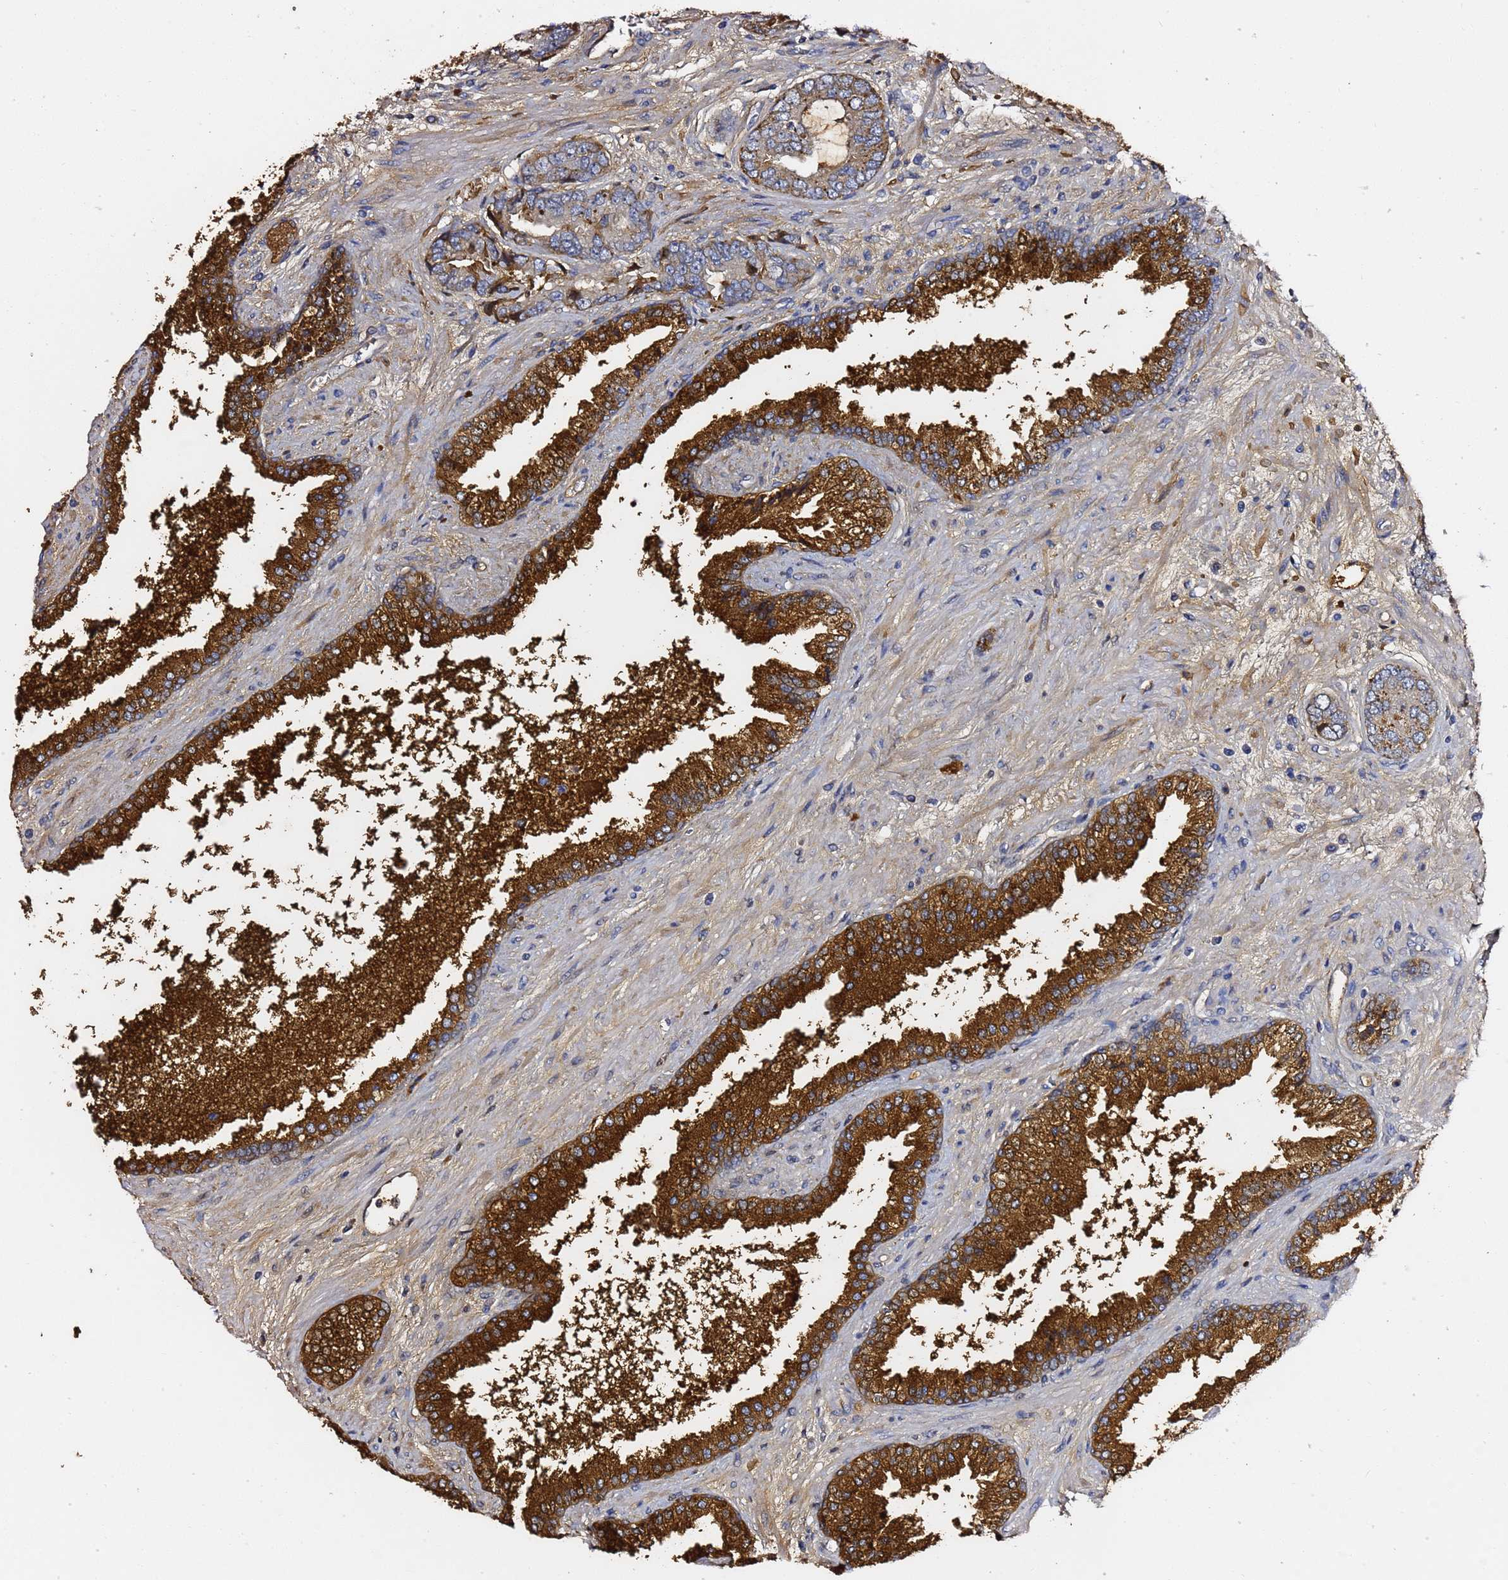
{"staining": {"intensity": "weak", "quantity": ">75%", "location": "cytoplasmic/membranous"}, "tissue": "prostate cancer", "cell_type": "Tumor cells", "image_type": "cancer", "snomed": [{"axis": "morphology", "description": "Adenocarcinoma, High grade"}, {"axis": "topography", "description": "Prostate"}], "caption": "The micrograph exhibits staining of prostate high-grade adenocarcinoma, revealing weak cytoplasmic/membranous protein expression (brown color) within tumor cells.", "gene": "NAT2", "patient": {"sex": "male", "age": 71}}